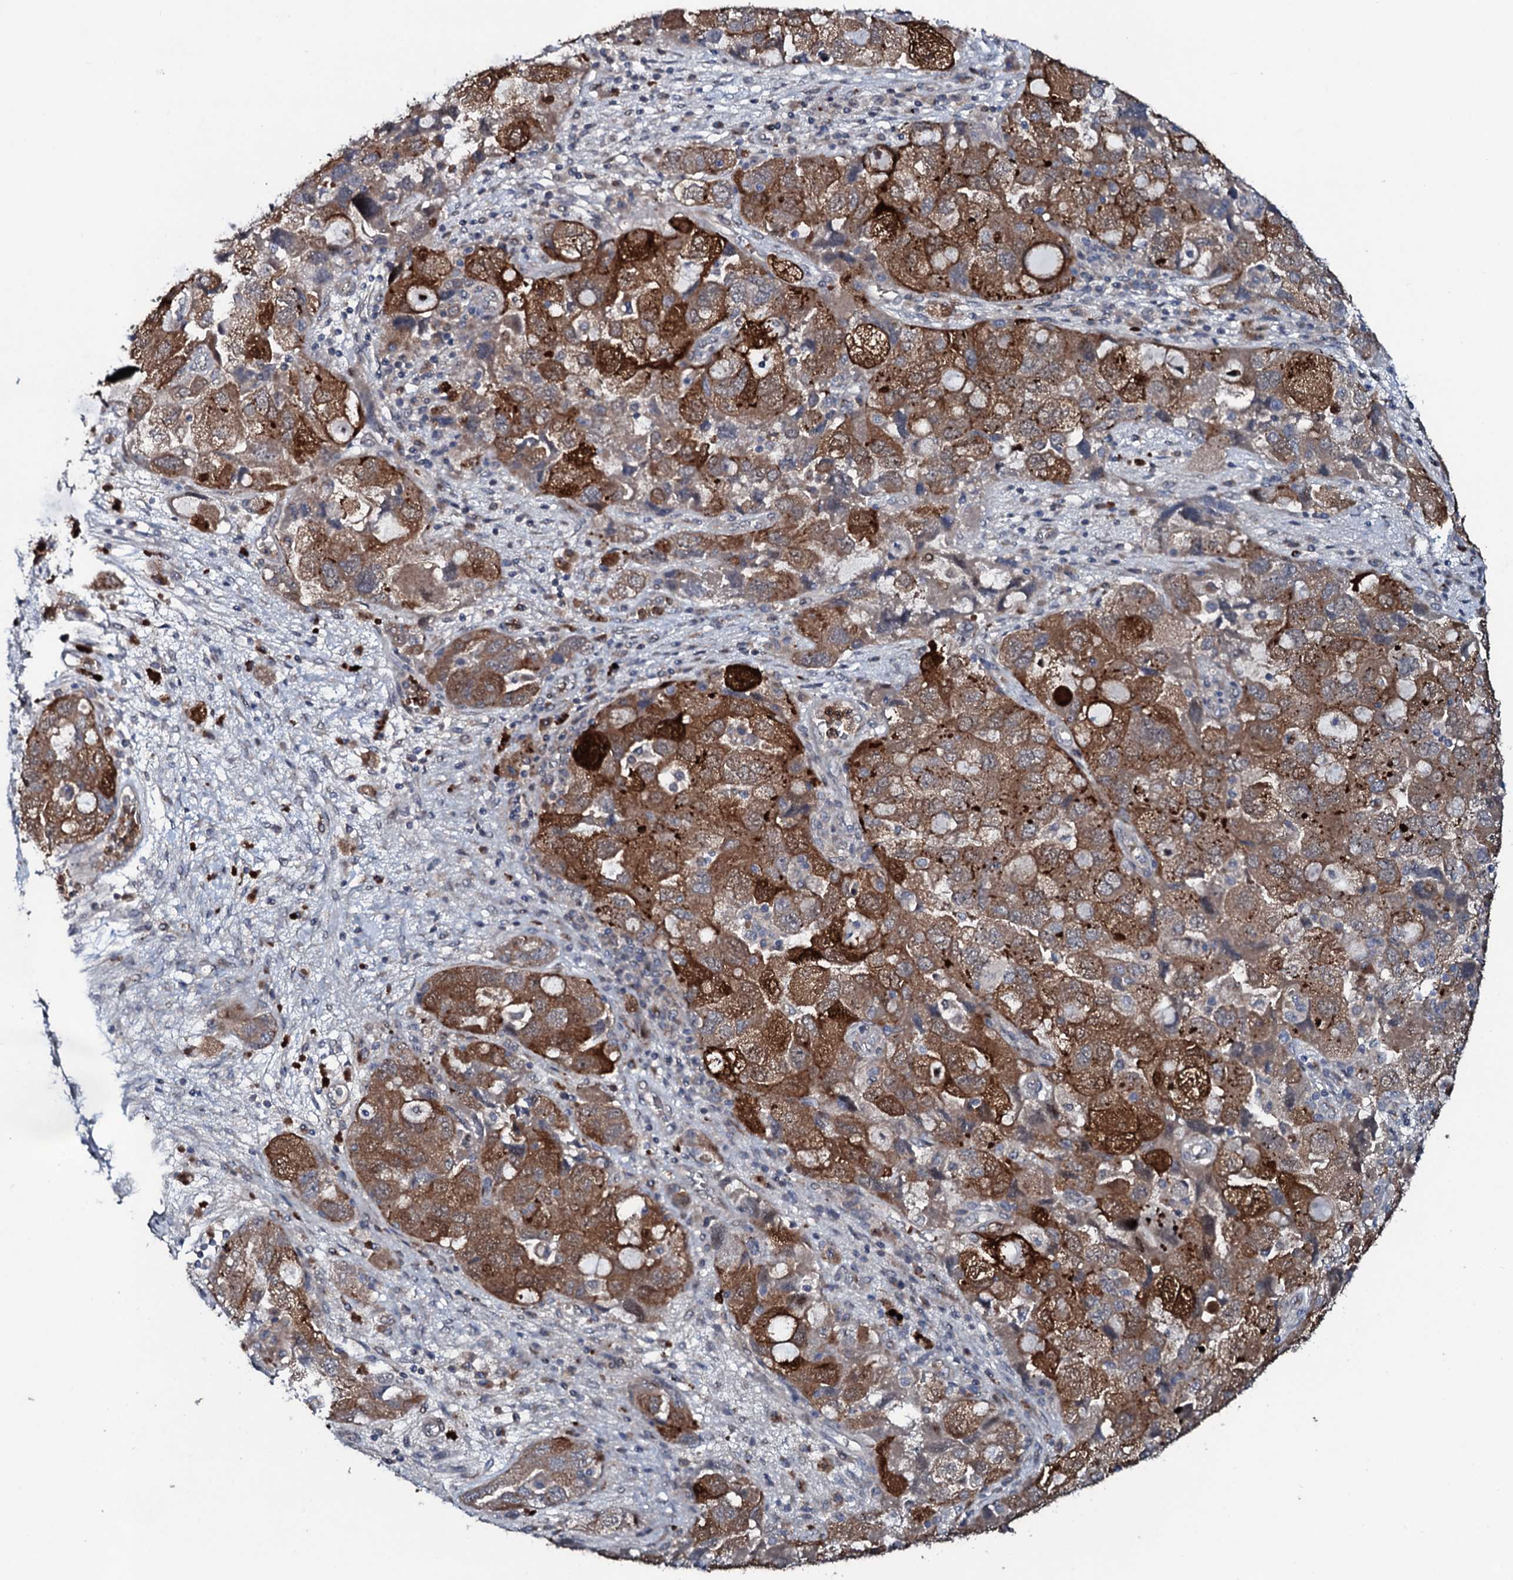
{"staining": {"intensity": "strong", "quantity": ">75%", "location": "cytoplasmic/membranous"}, "tissue": "ovarian cancer", "cell_type": "Tumor cells", "image_type": "cancer", "snomed": [{"axis": "morphology", "description": "Carcinoma, NOS"}, {"axis": "morphology", "description": "Cystadenocarcinoma, serous, NOS"}, {"axis": "topography", "description": "Ovary"}], "caption": "This micrograph demonstrates immunohistochemistry staining of human ovarian cancer (serous cystadenocarcinoma), with high strong cytoplasmic/membranous positivity in approximately >75% of tumor cells.", "gene": "COG6", "patient": {"sex": "female", "age": 69}}